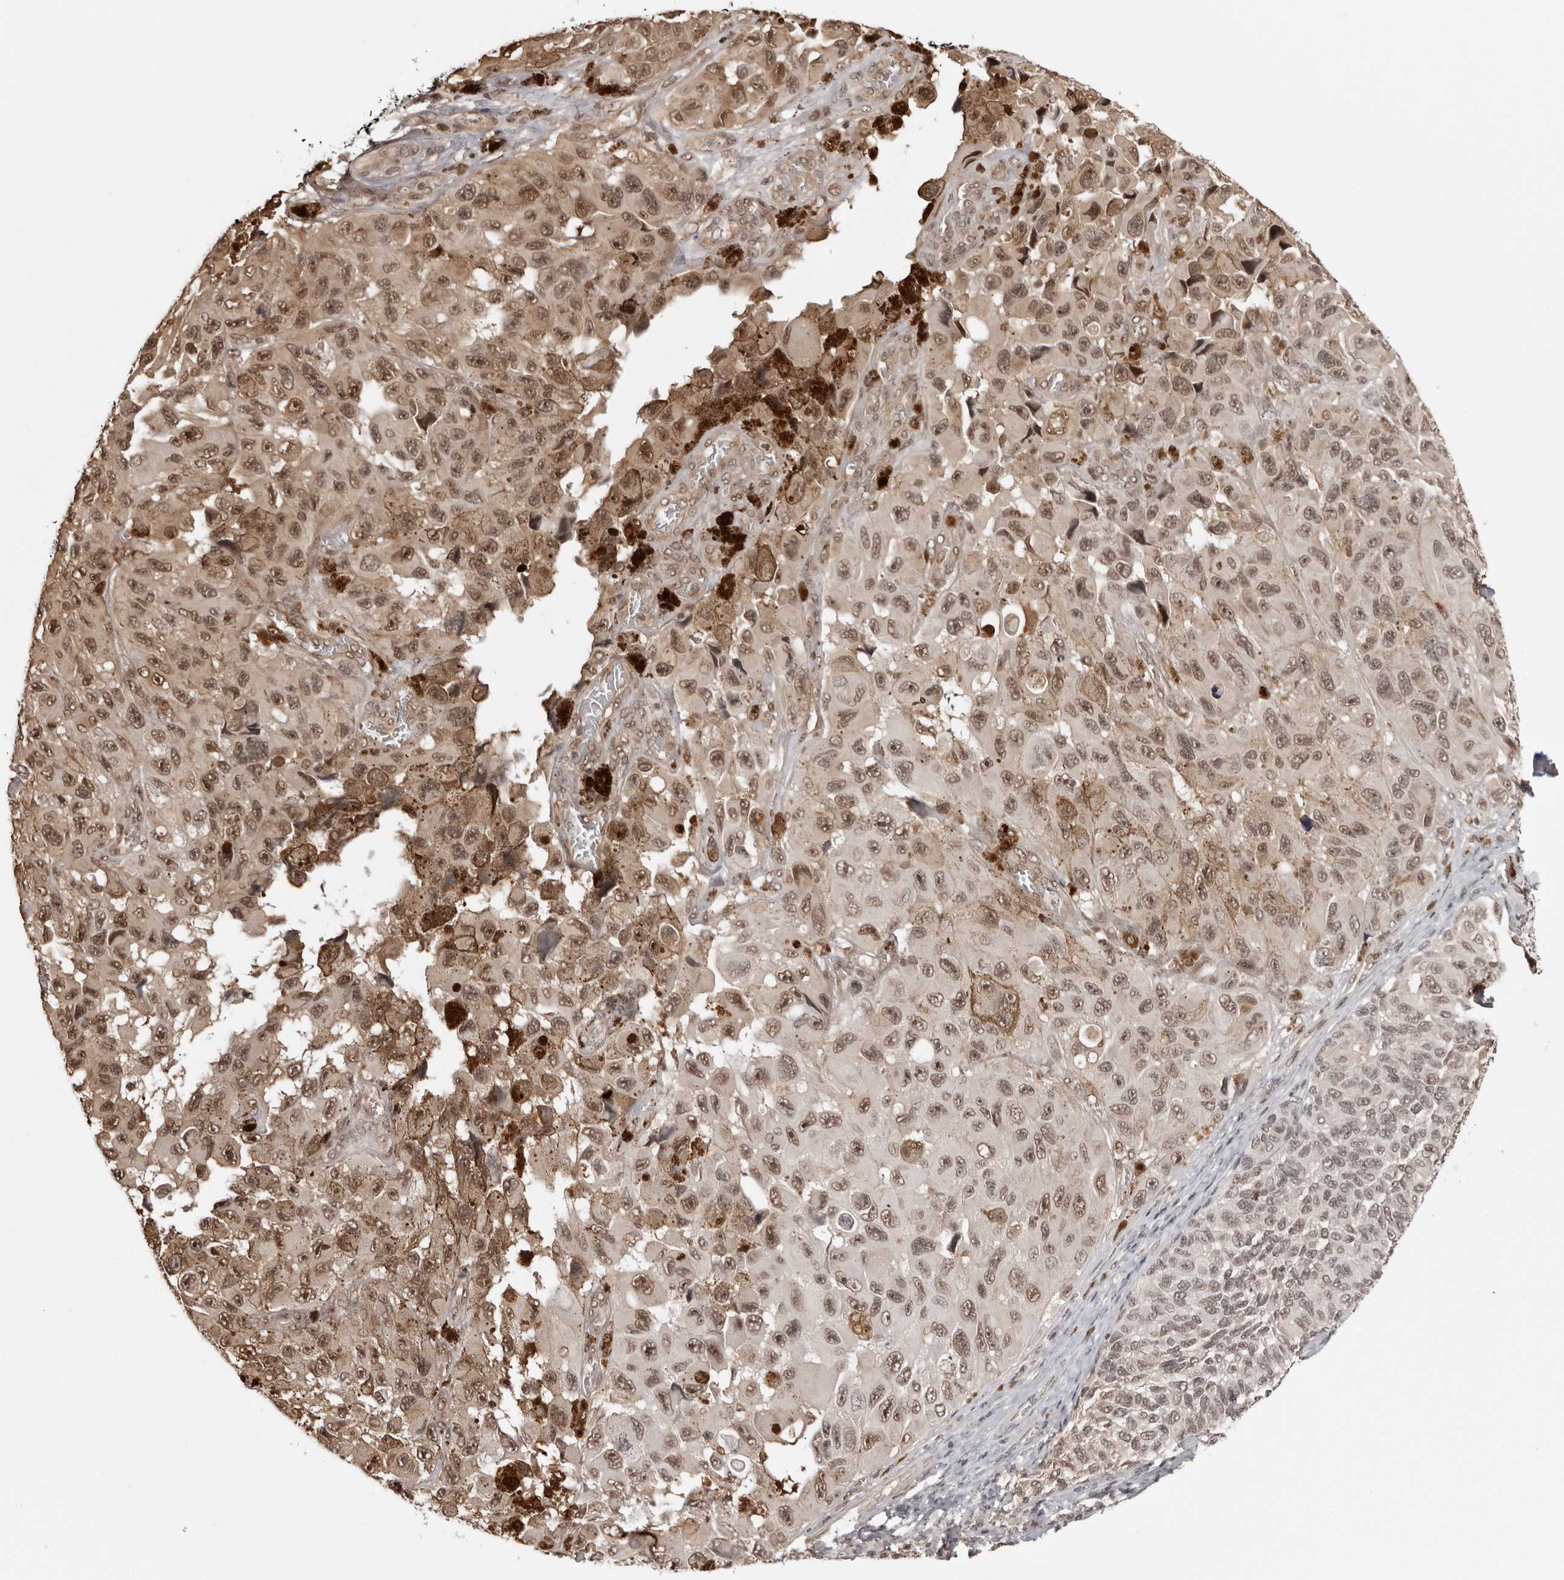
{"staining": {"intensity": "moderate", "quantity": "25%-75%", "location": "cytoplasmic/membranous,nuclear"}, "tissue": "melanoma", "cell_type": "Tumor cells", "image_type": "cancer", "snomed": [{"axis": "morphology", "description": "Malignant melanoma, NOS"}, {"axis": "topography", "description": "Skin"}], "caption": "Immunohistochemistry of human melanoma demonstrates medium levels of moderate cytoplasmic/membranous and nuclear expression in about 25%-75% of tumor cells.", "gene": "SDE2", "patient": {"sex": "female", "age": 73}}